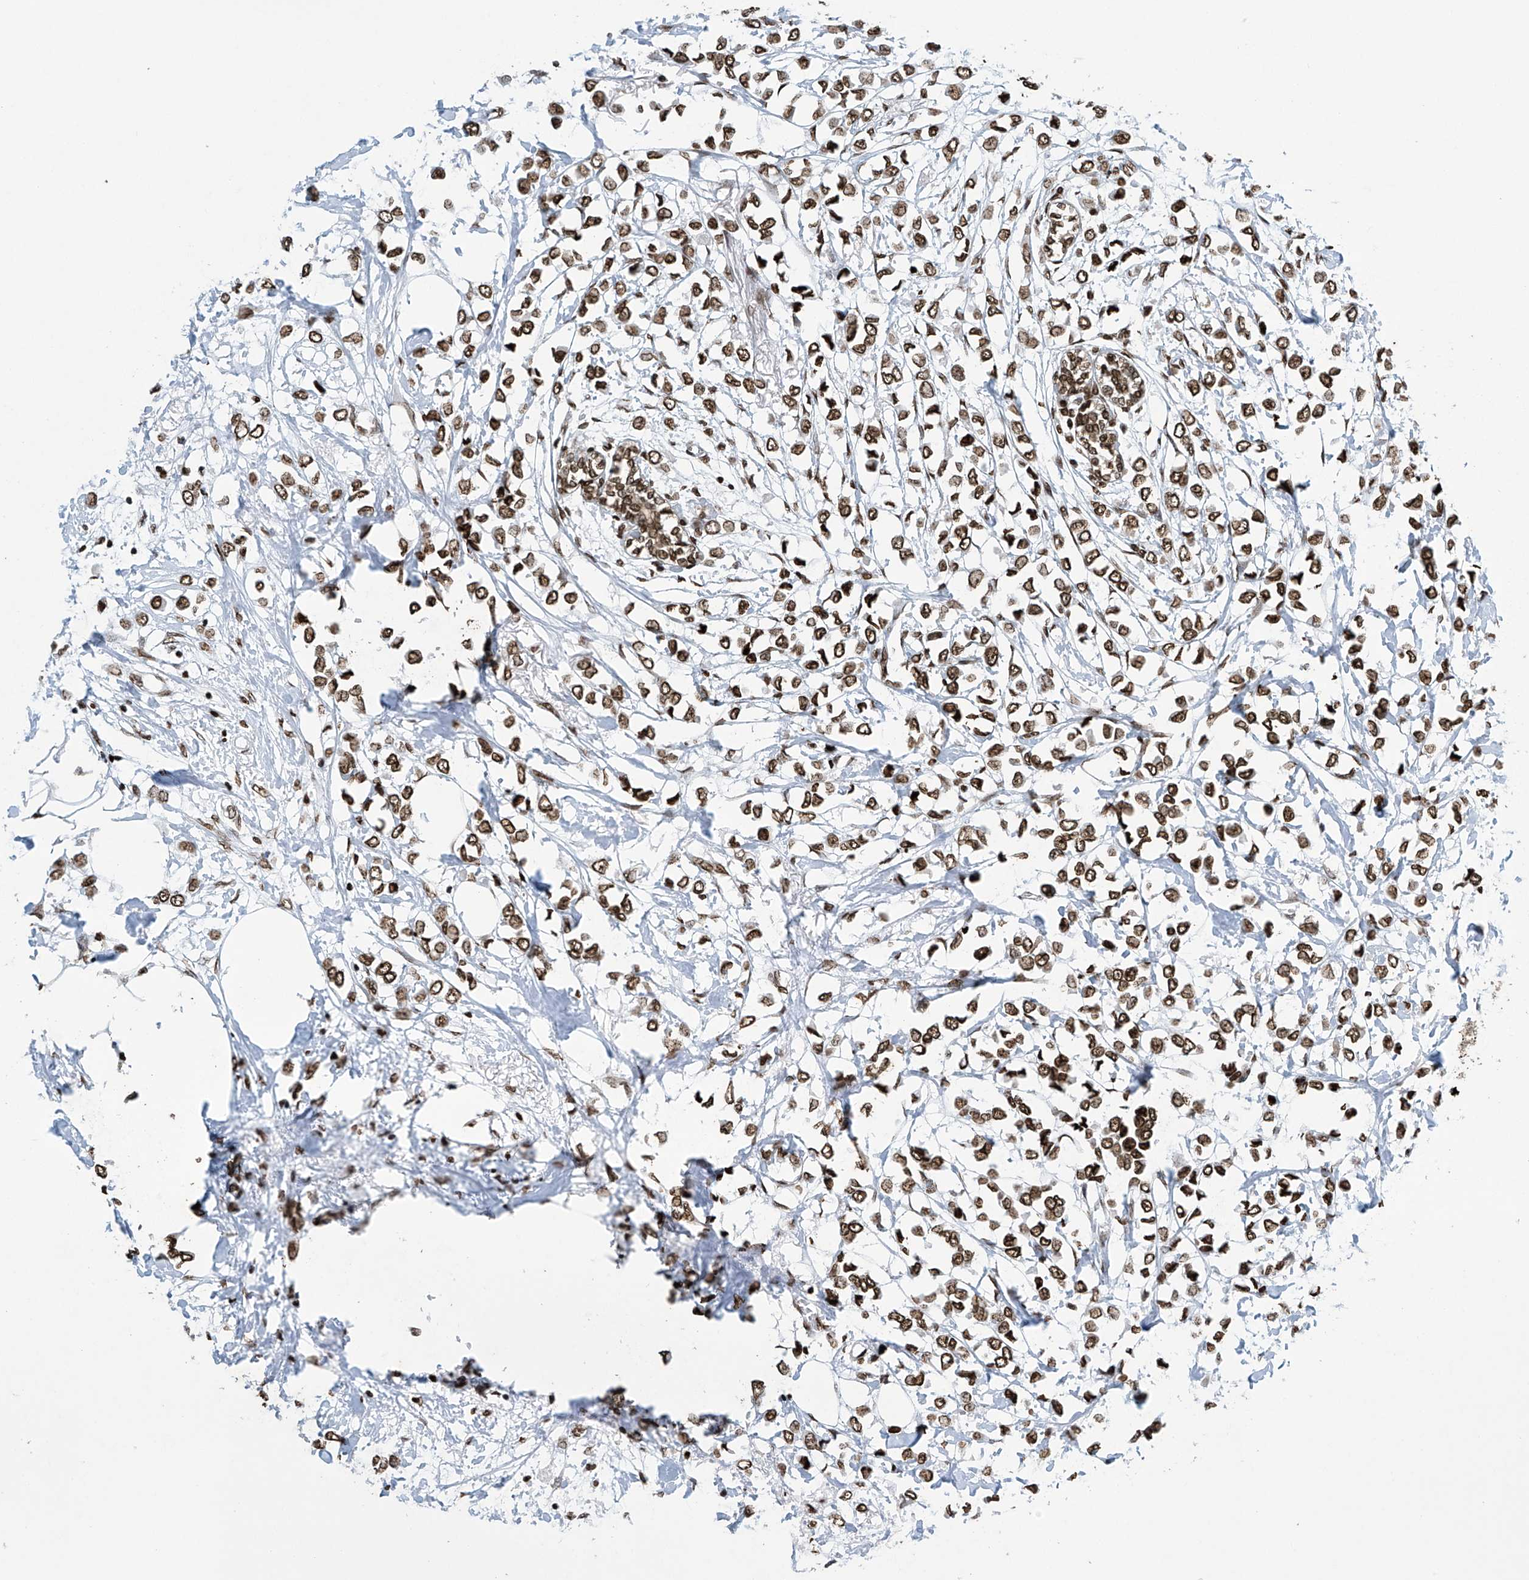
{"staining": {"intensity": "strong", "quantity": ">75%", "location": "nuclear"}, "tissue": "breast cancer", "cell_type": "Tumor cells", "image_type": "cancer", "snomed": [{"axis": "morphology", "description": "Lobular carcinoma"}, {"axis": "topography", "description": "Breast"}], "caption": "Breast lobular carcinoma stained for a protein (brown) demonstrates strong nuclear positive staining in about >75% of tumor cells.", "gene": "H4C16", "patient": {"sex": "female", "age": 51}}